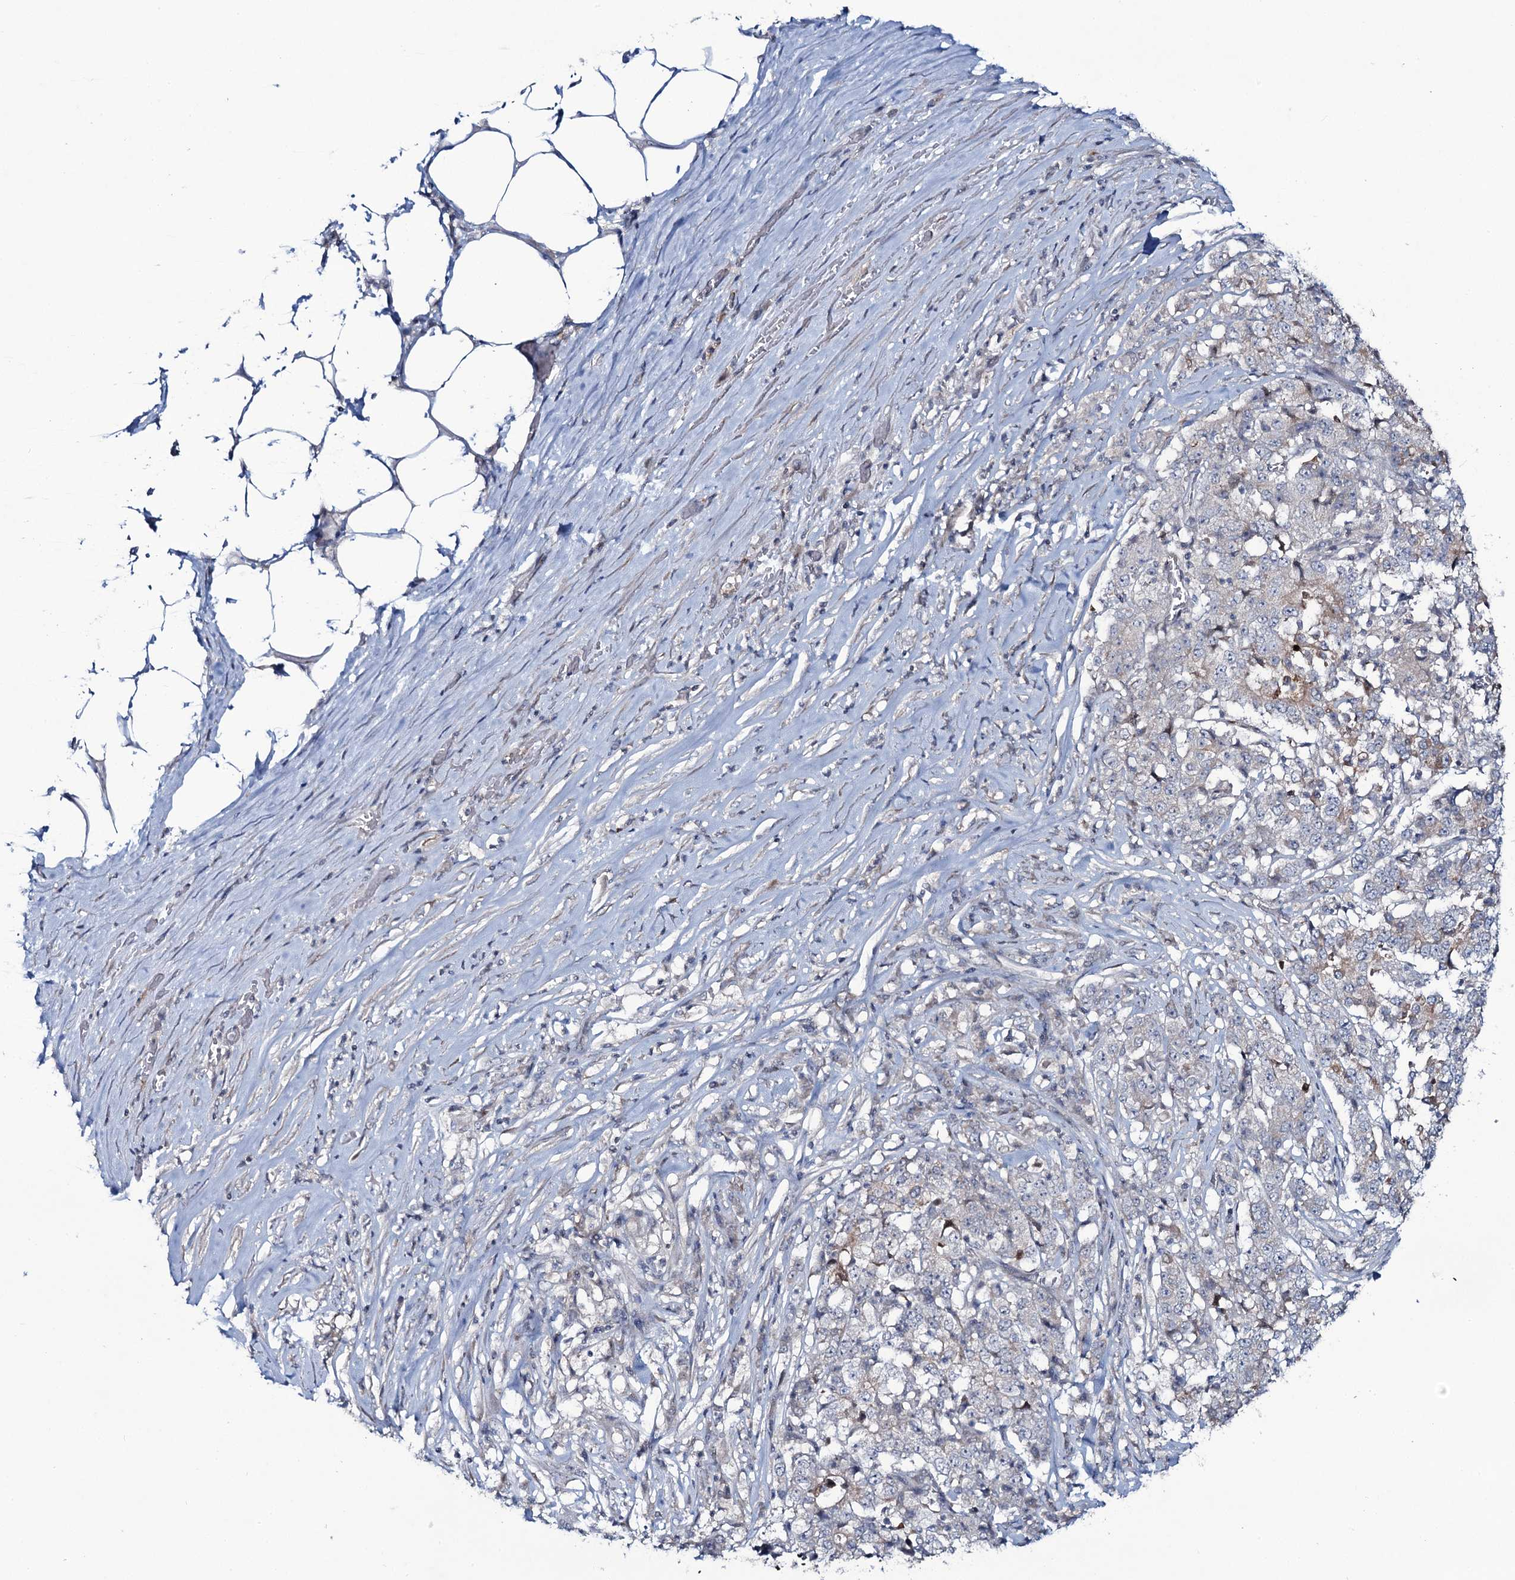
{"staining": {"intensity": "weak", "quantity": "<25%", "location": "cytoplasmic/membranous"}, "tissue": "stomach cancer", "cell_type": "Tumor cells", "image_type": "cancer", "snomed": [{"axis": "morphology", "description": "Adenocarcinoma, NOS"}, {"axis": "topography", "description": "Stomach"}], "caption": "Tumor cells are negative for brown protein staining in adenocarcinoma (stomach). Brightfield microscopy of IHC stained with DAB (3,3'-diaminobenzidine) (brown) and hematoxylin (blue), captured at high magnification.", "gene": "SNAP23", "patient": {"sex": "male", "age": 59}}